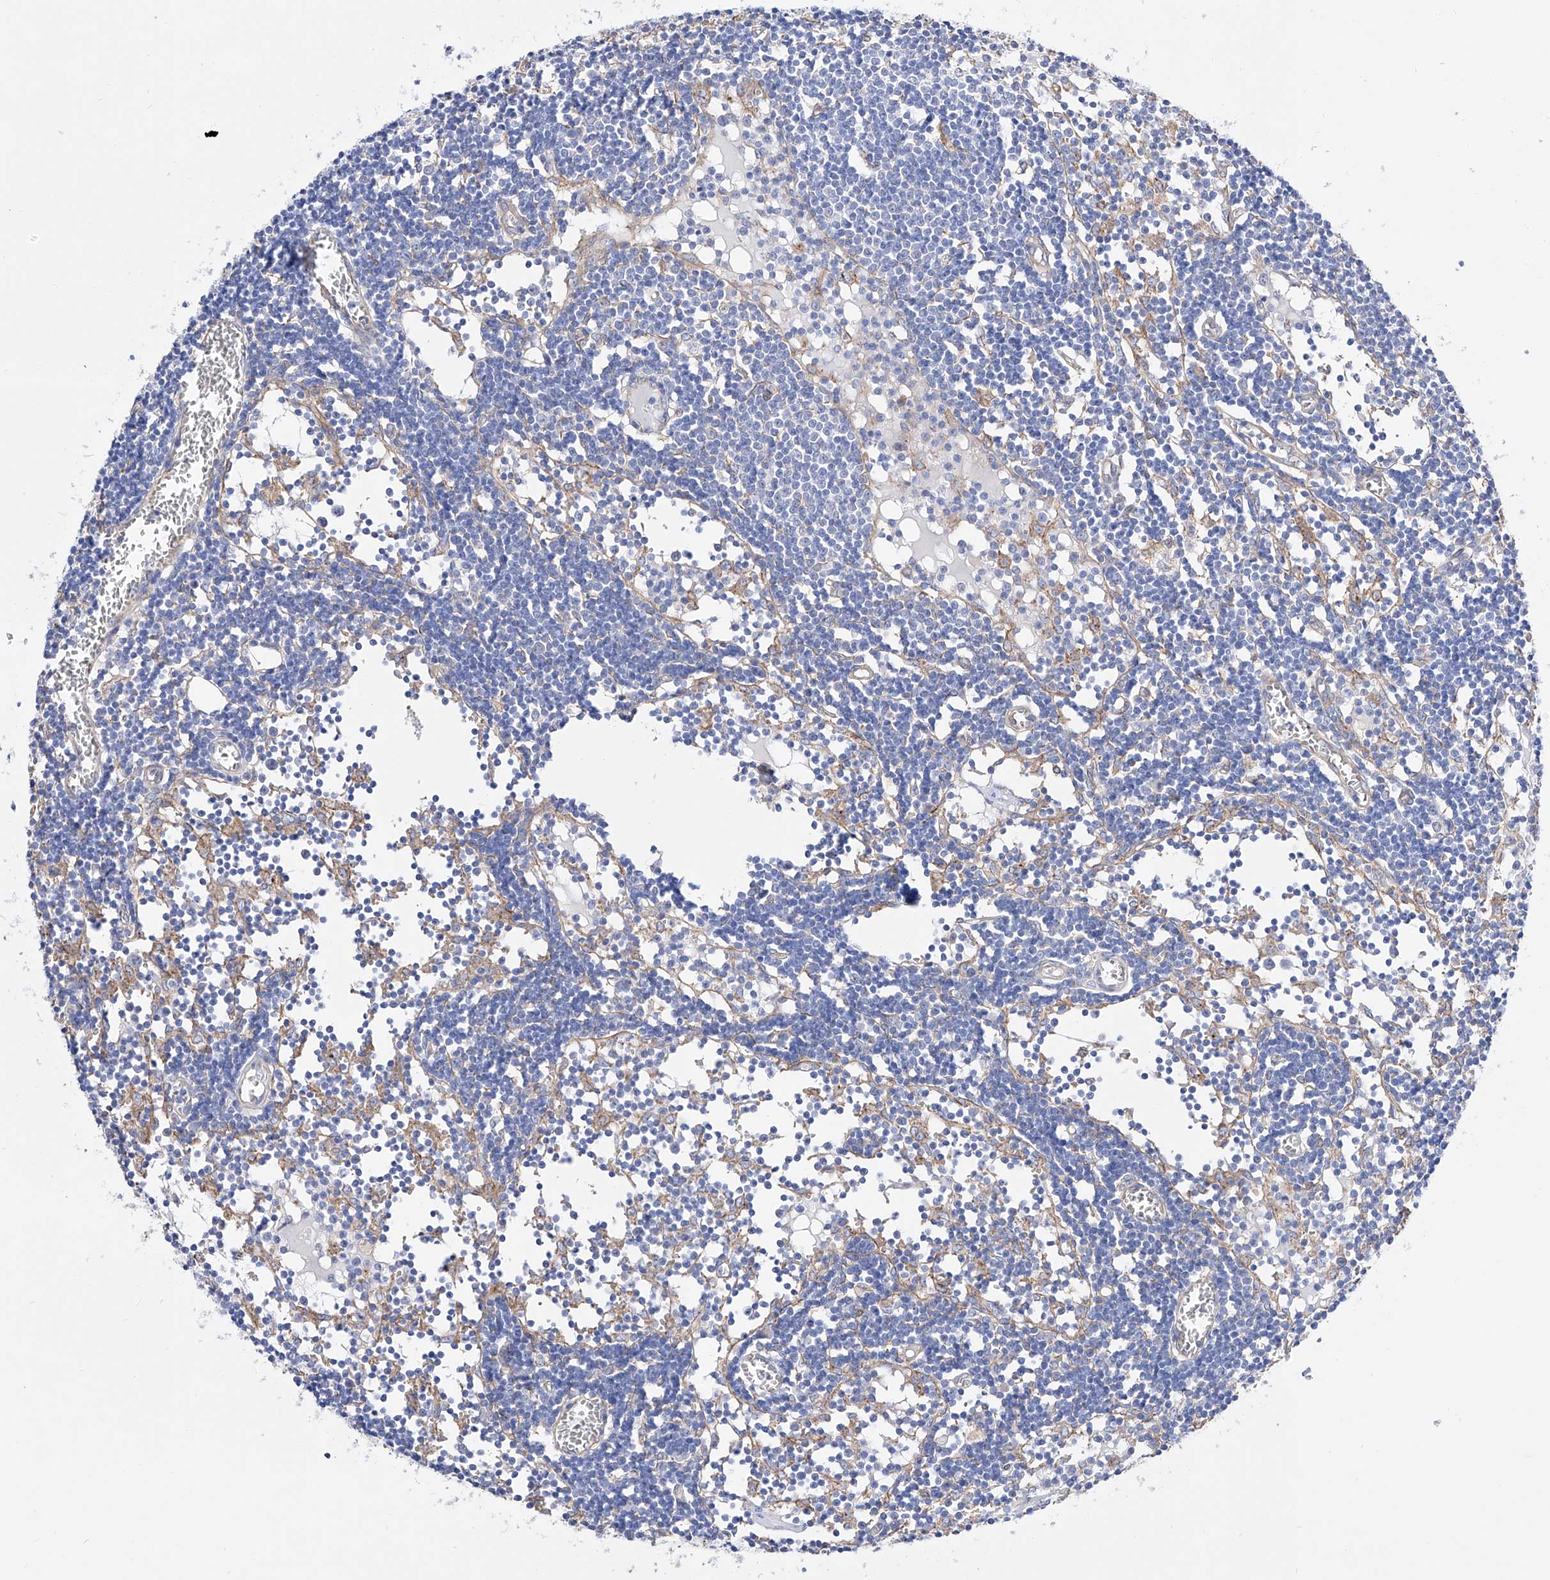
{"staining": {"intensity": "negative", "quantity": "none", "location": "none"}, "tissue": "lymph node", "cell_type": "Germinal center cells", "image_type": "normal", "snomed": [{"axis": "morphology", "description": "Normal tissue, NOS"}, {"axis": "topography", "description": "Lymph node"}], "caption": "High power microscopy image of an IHC histopathology image of normal lymph node, revealing no significant expression in germinal center cells.", "gene": "ZNF653", "patient": {"sex": "female", "age": 11}}